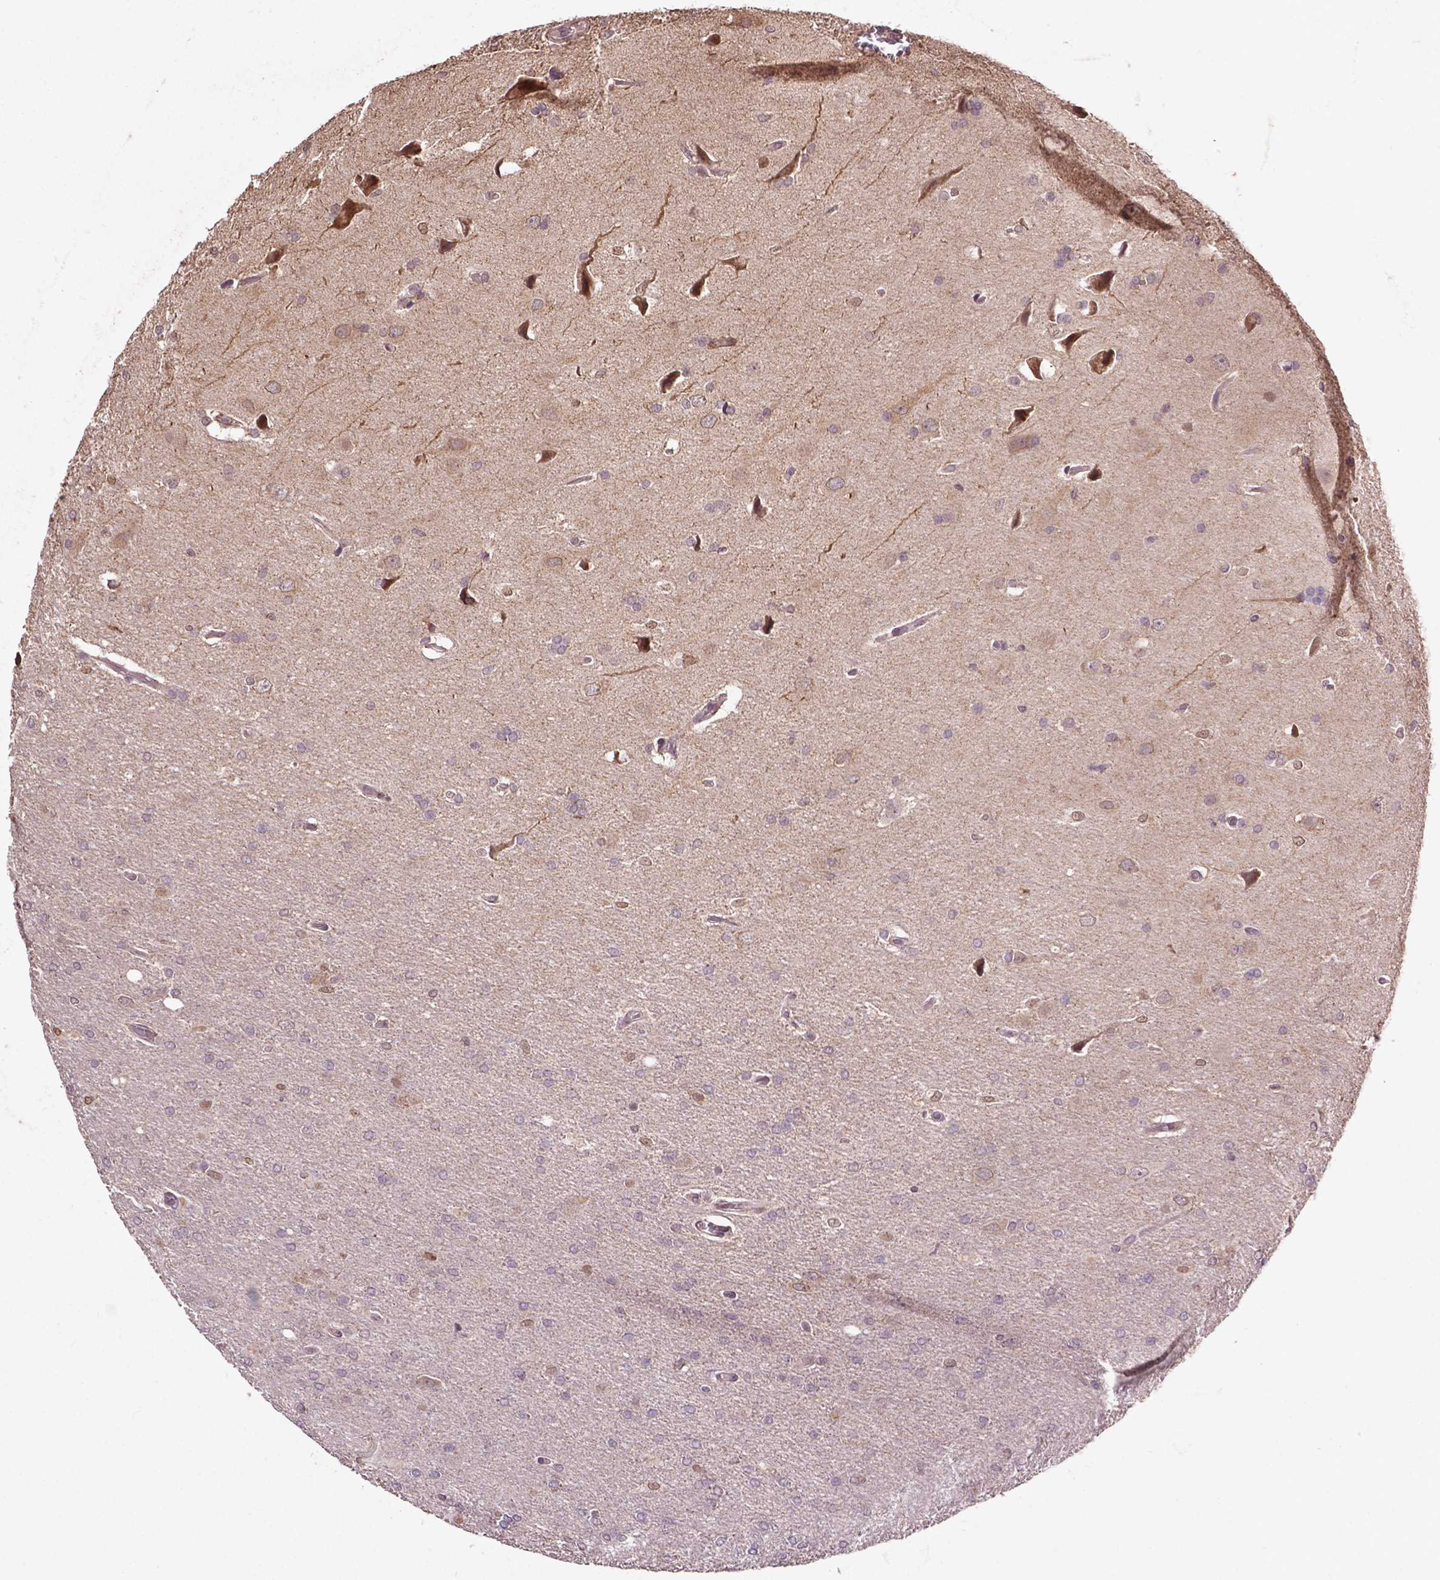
{"staining": {"intensity": "negative", "quantity": "none", "location": "none"}, "tissue": "glioma", "cell_type": "Tumor cells", "image_type": "cancer", "snomed": [{"axis": "morphology", "description": "Glioma, malignant, High grade"}, {"axis": "topography", "description": "Cerebral cortex"}], "caption": "The image displays no staining of tumor cells in glioma.", "gene": "GLRA2", "patient": {"sex": "male", "age": 70}}